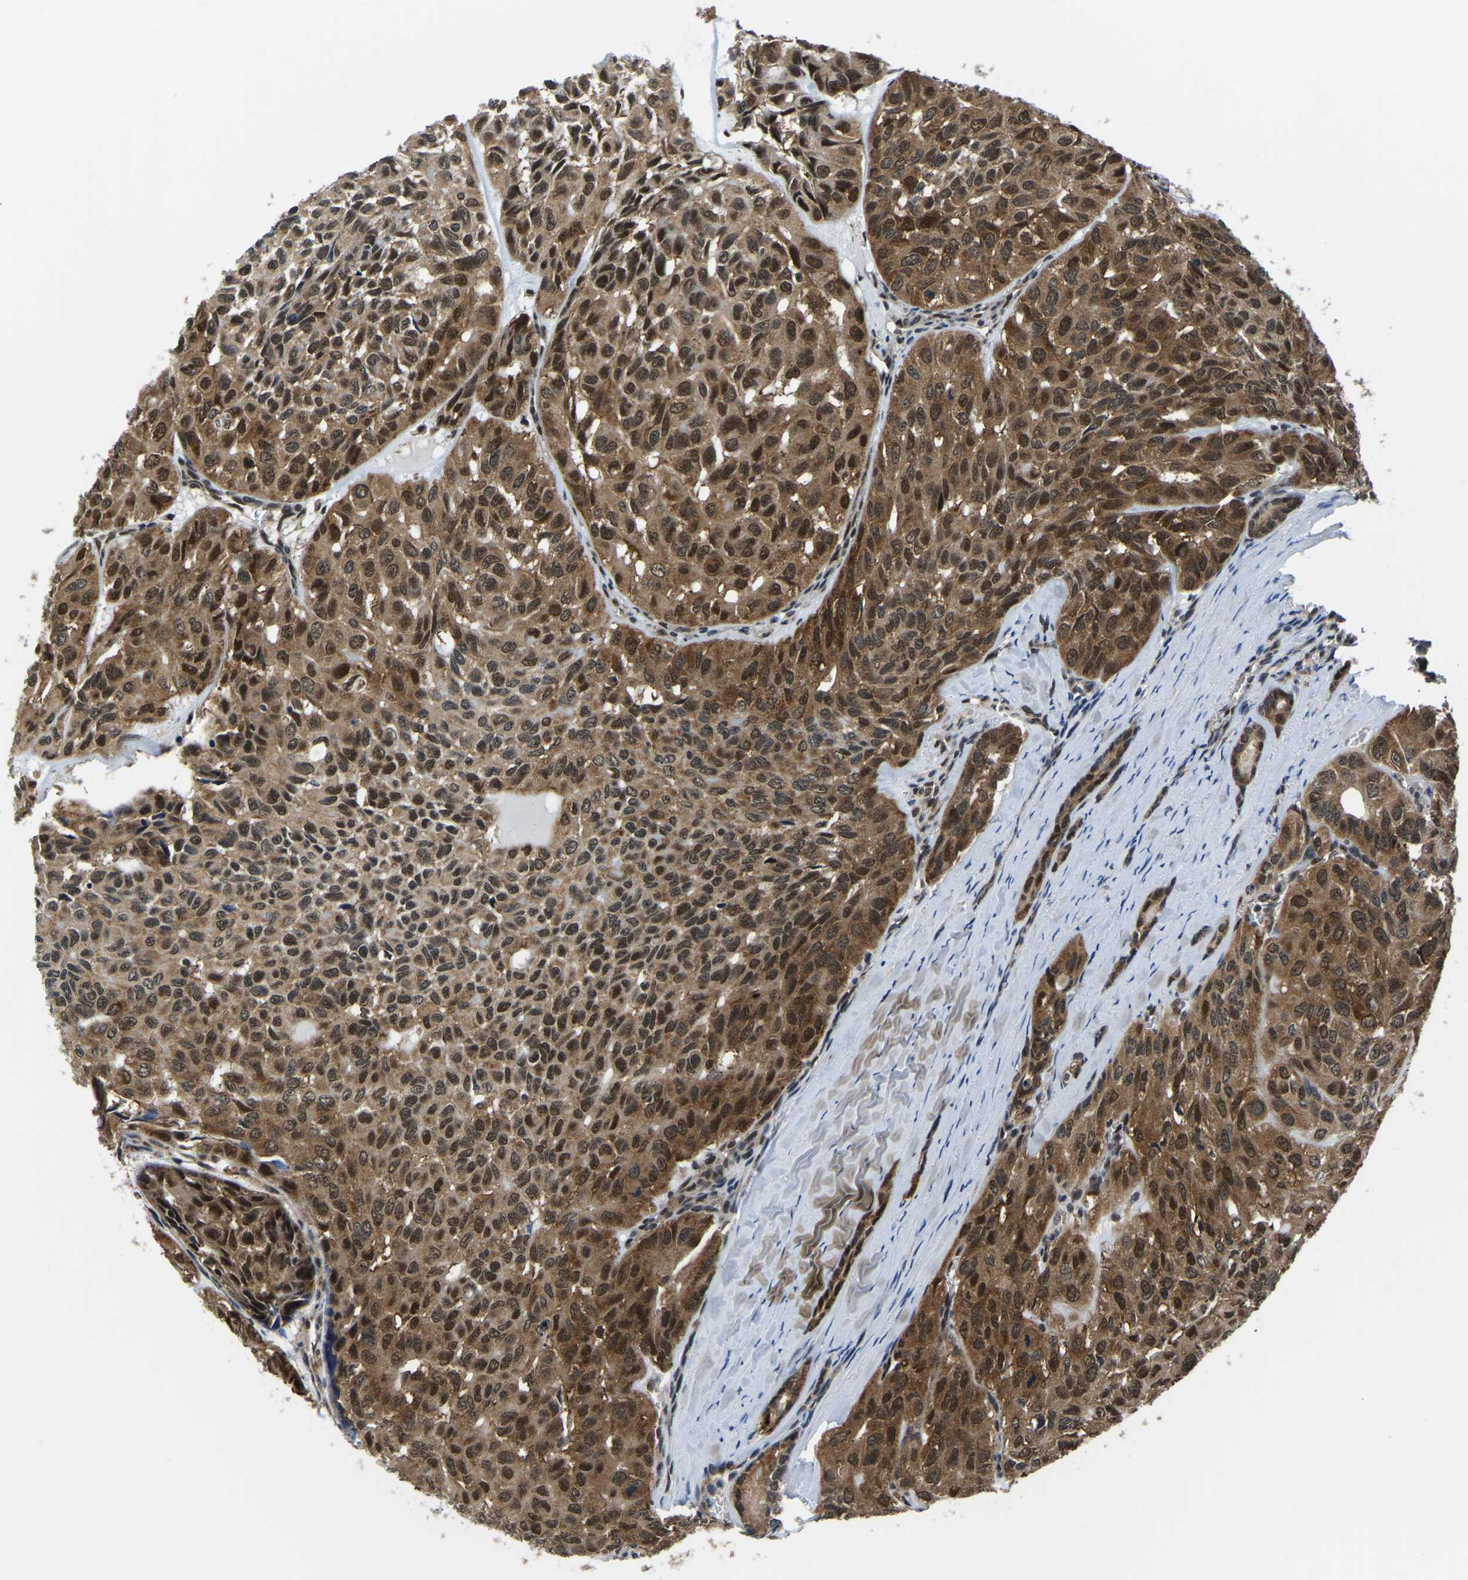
{"staining": {"intensity": "strong", "quantity": ">75%", "location": "cytoplasmic/membranous,nuclear"}, "tissue": "head and neck cancer", "cell_type": "Tumor cells", "image_type": "cancer", "snomed": [{"axis": "morphology", "description": "Adenocarcinoma, NOS"}, {"axis": "topography", "description": "Salivary gland, NOS"}, {"axis": "topography", "description": "Head-Neck"}], "caption": "Head and neck cancer stained for a protein exhibits strong cytoplasmic/membranous and nuclear positivity in tumor cells.", "gene": "DFFA", "patient": {"sex": "female", "age": 76}}